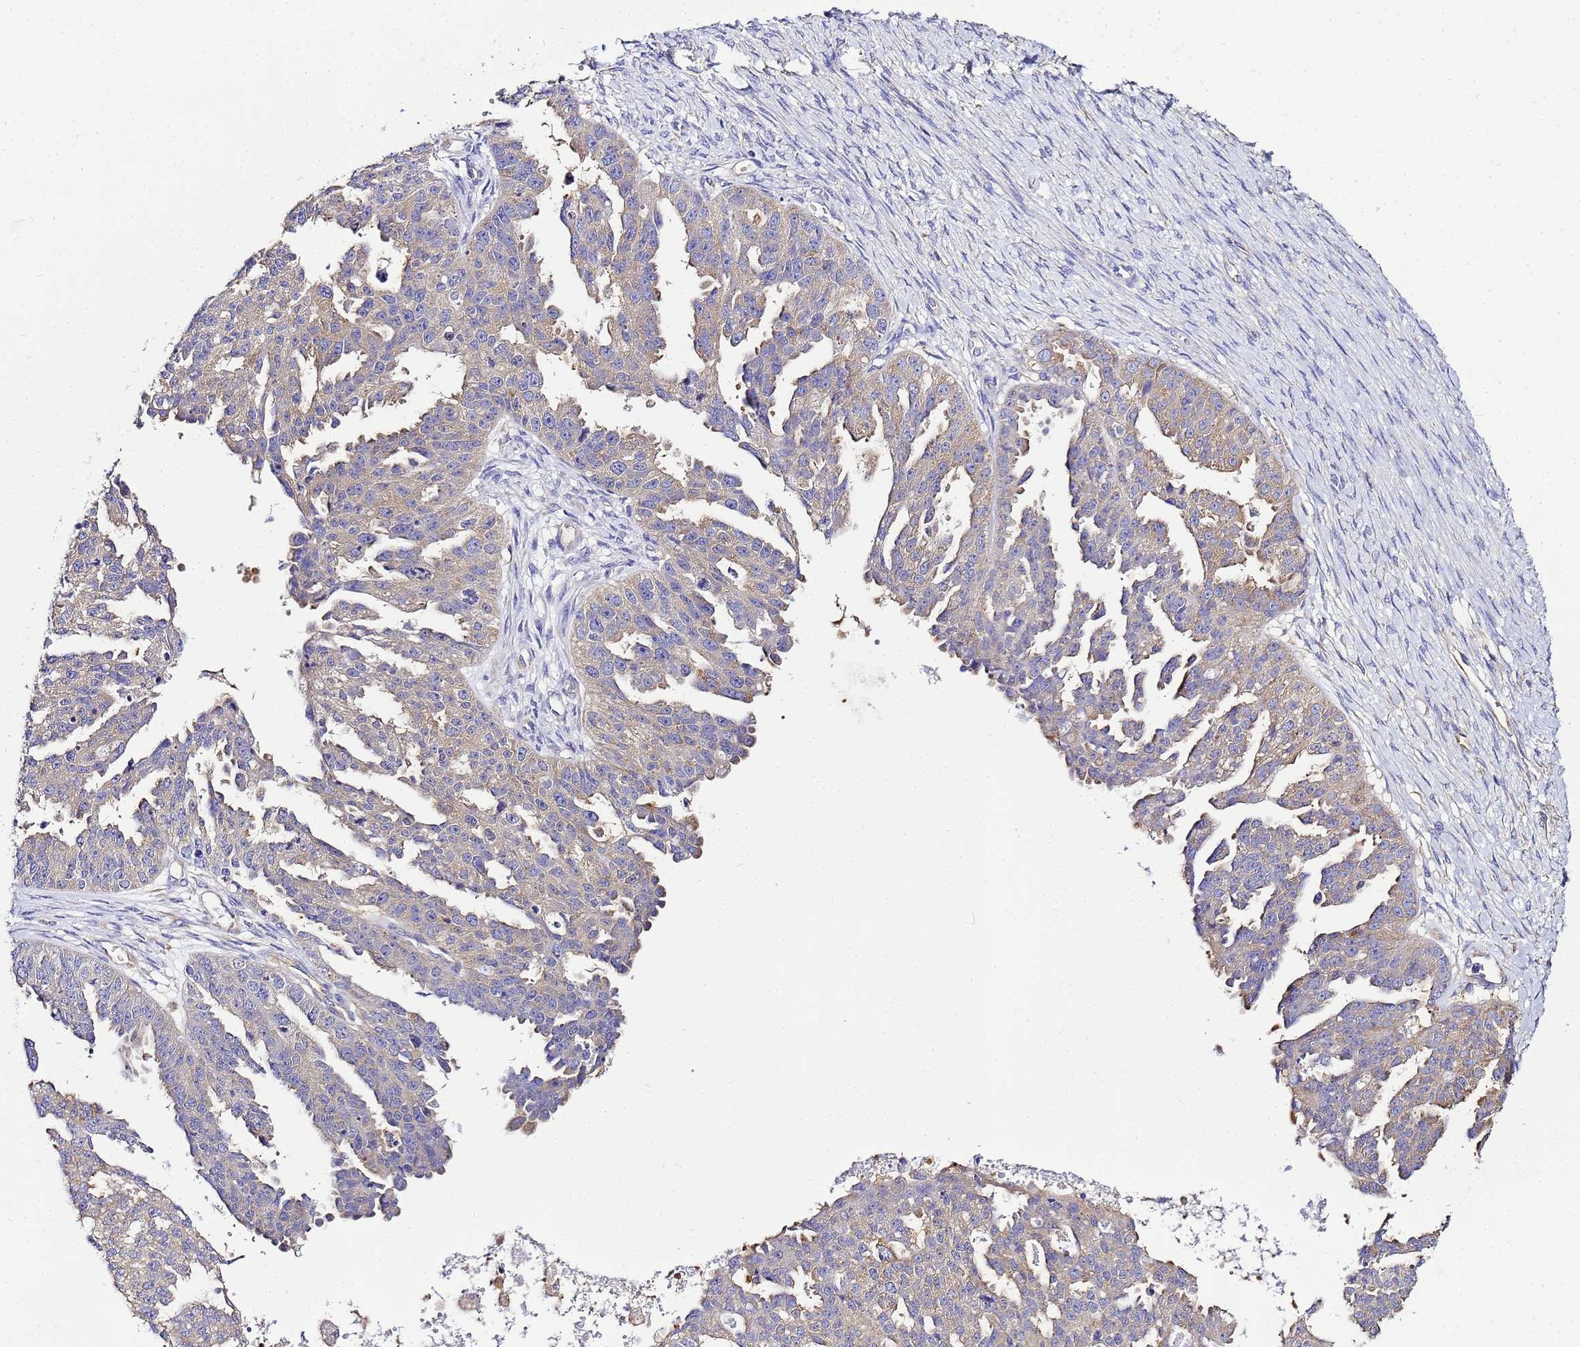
{"staining": {"intensity": "negative", "quantity": "none", "location": "none"}, "tissue": "ovarian cancer", "cell_type": "Tumor cells", "image_type": "cancer", "snomed": [{"axis": "morphology", "description": "Cystadenocarcinoma, serous, NOS"}, {"axis": "topography", "description": "Ovary"}], "caption": "The immunohistochemistry (IHC) micrograph has no significant staining in tumor cells of ovarian cancer (serous cystadenocarcinoma) tissue. (DAB (3,3'-diaminobenzidine) immunohistochemistry (IHC), high magnification).", "gene": "NARS1", "patient": {"sex": "female", "age": 58}}